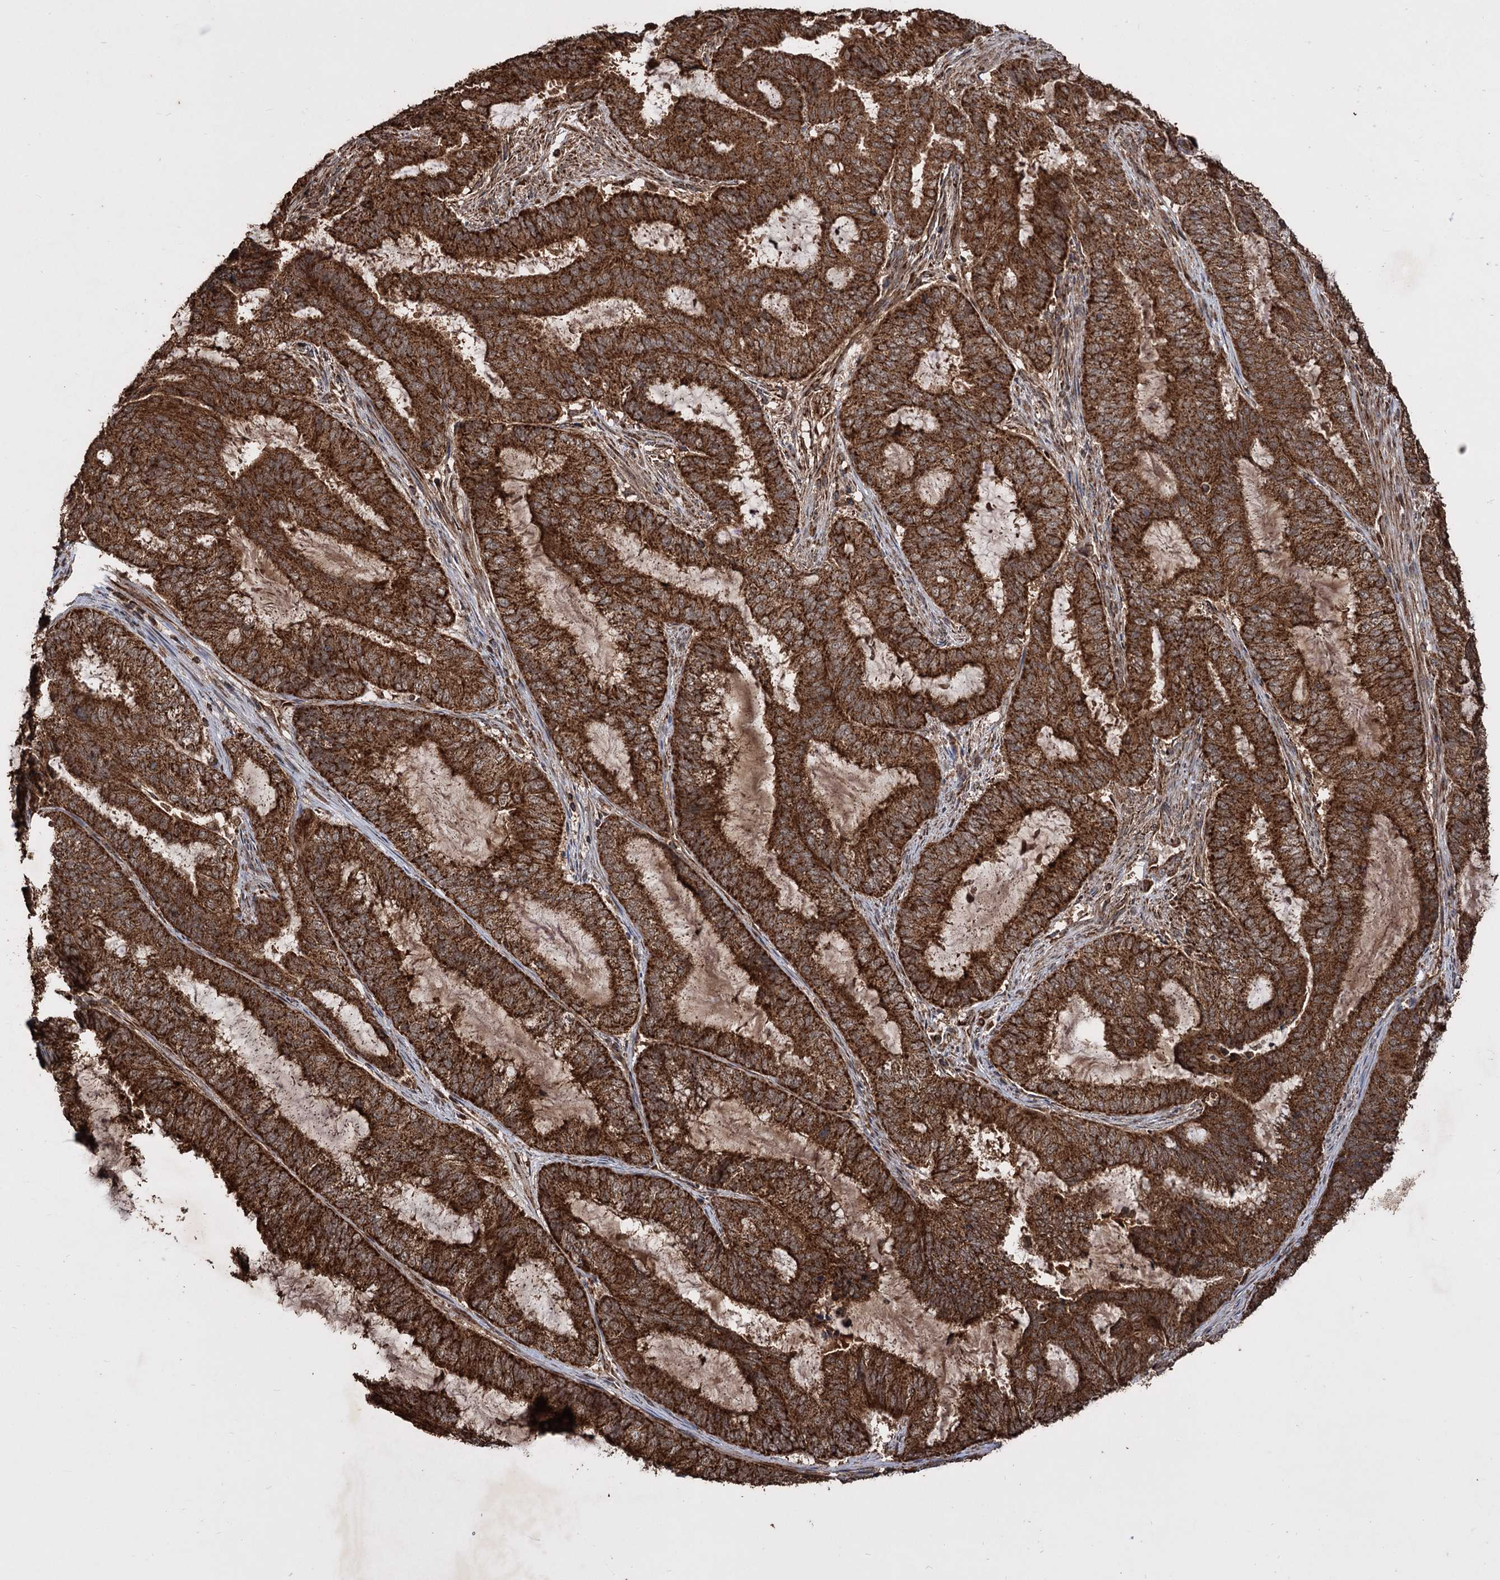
{"staining": {"intensity": "strong", "quantity": ">75%", "location": "cytoplasmic/membranous"}, "tissue": "endometrial cancer", "cell_type": "Tumor cells", "image_type": "cancer", "snomed": [{"axis": "morphology", "description": "Adenocarcinoma, NOS"}, {"axis": "topography", "description": "Endometrium"}], "caption": "Immunohistochemical staining of endometrial cancer demonstrates high levels of strong cytoplasmic/membranous staining in about >75% of tumor cells.", "gene": "IPO4", "patient": {"sex": "female", "age": 51}}